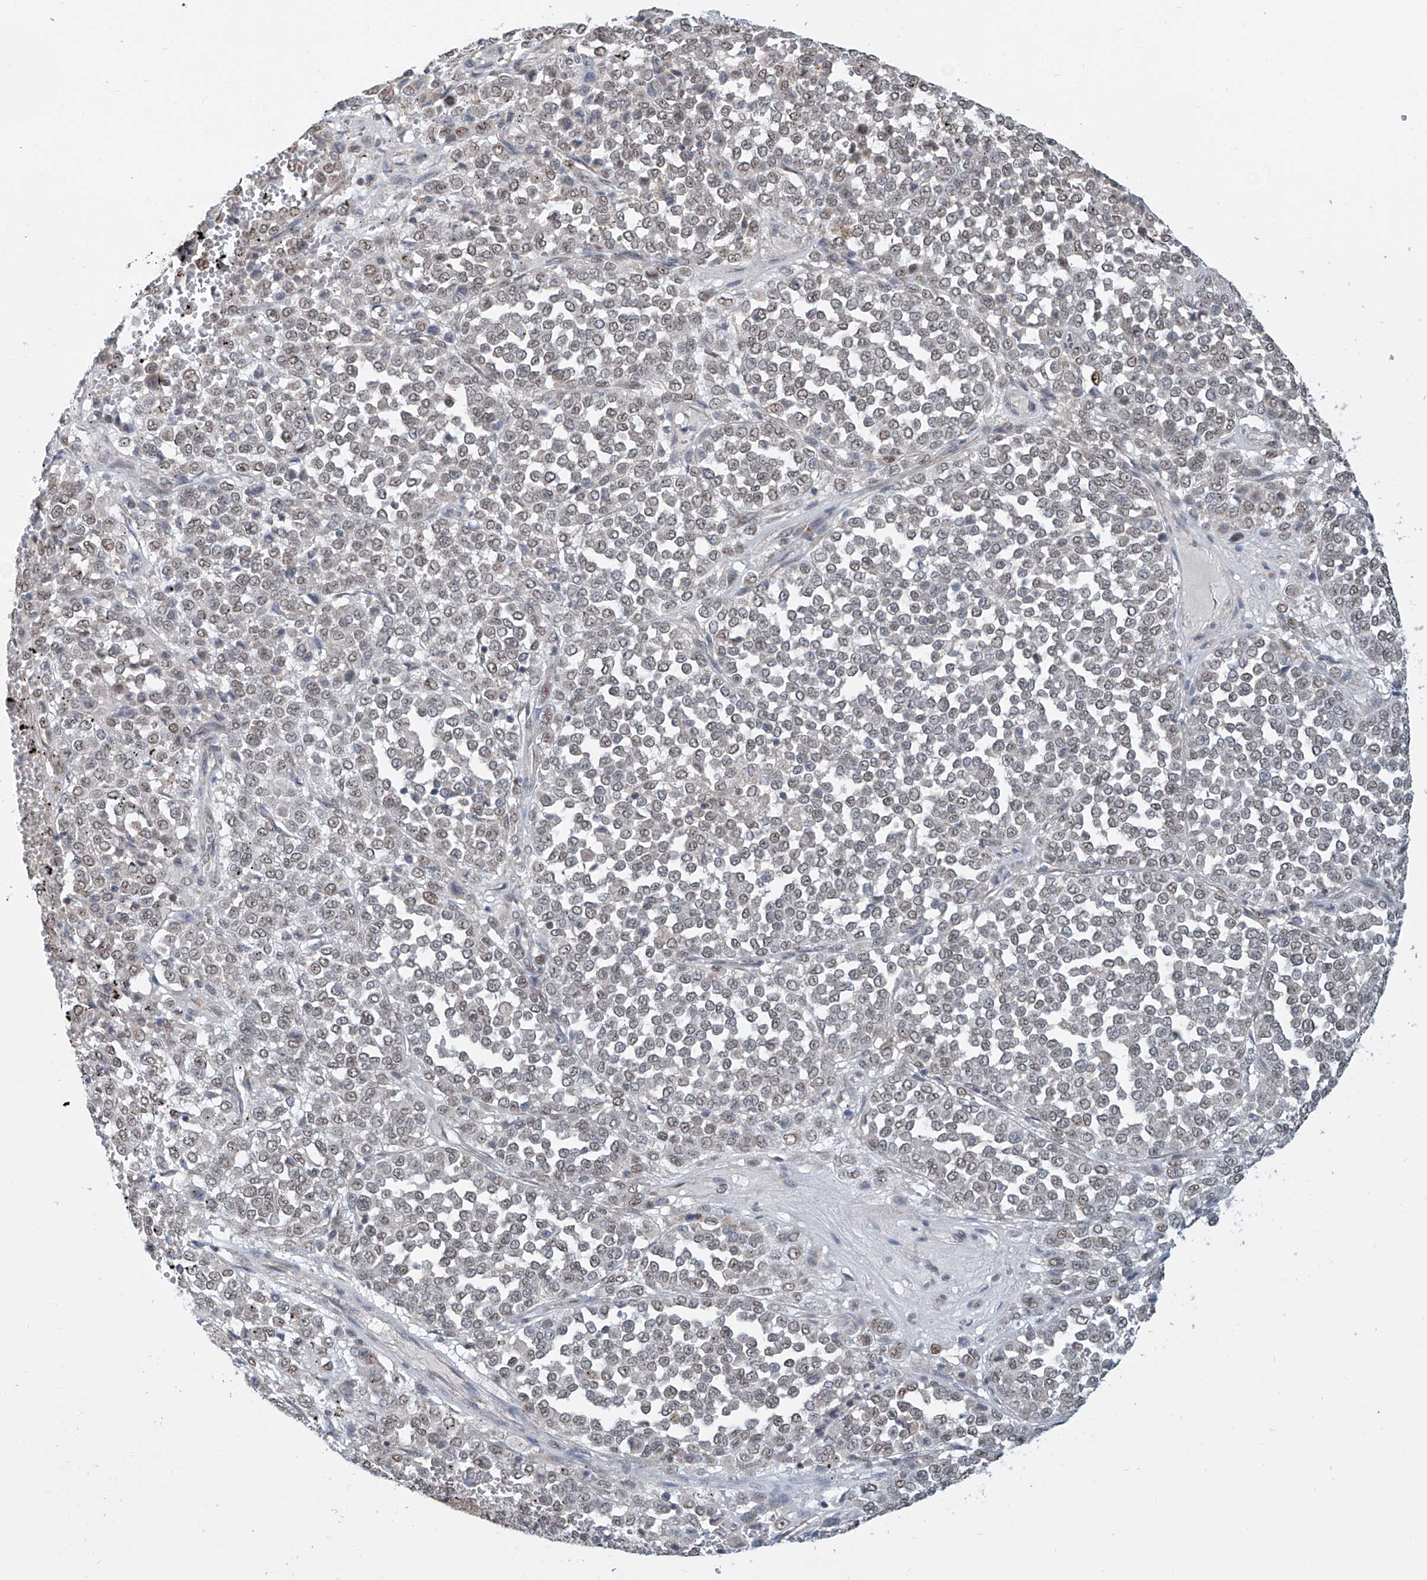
{"staining": {"intensity": "weak", "quantity": "25%-75%", "location": "nuclear"}, "tissue": "melanoma", "cell_type": "Tumor cells", "image_type": "cancer", "snomed": [{"axis": "morphology", "description": "Malignant melanoma, Metastatic site"}, {"axis": "topography", "description": "Pancreas"}], "caption": "Immunohistochemistry of human melanoma reveals low levels of weak nuclear positivity in about 25%-75% of tumor cells.", "gene": "SDE2", "patient": {"sex": "female", "age": 30}}